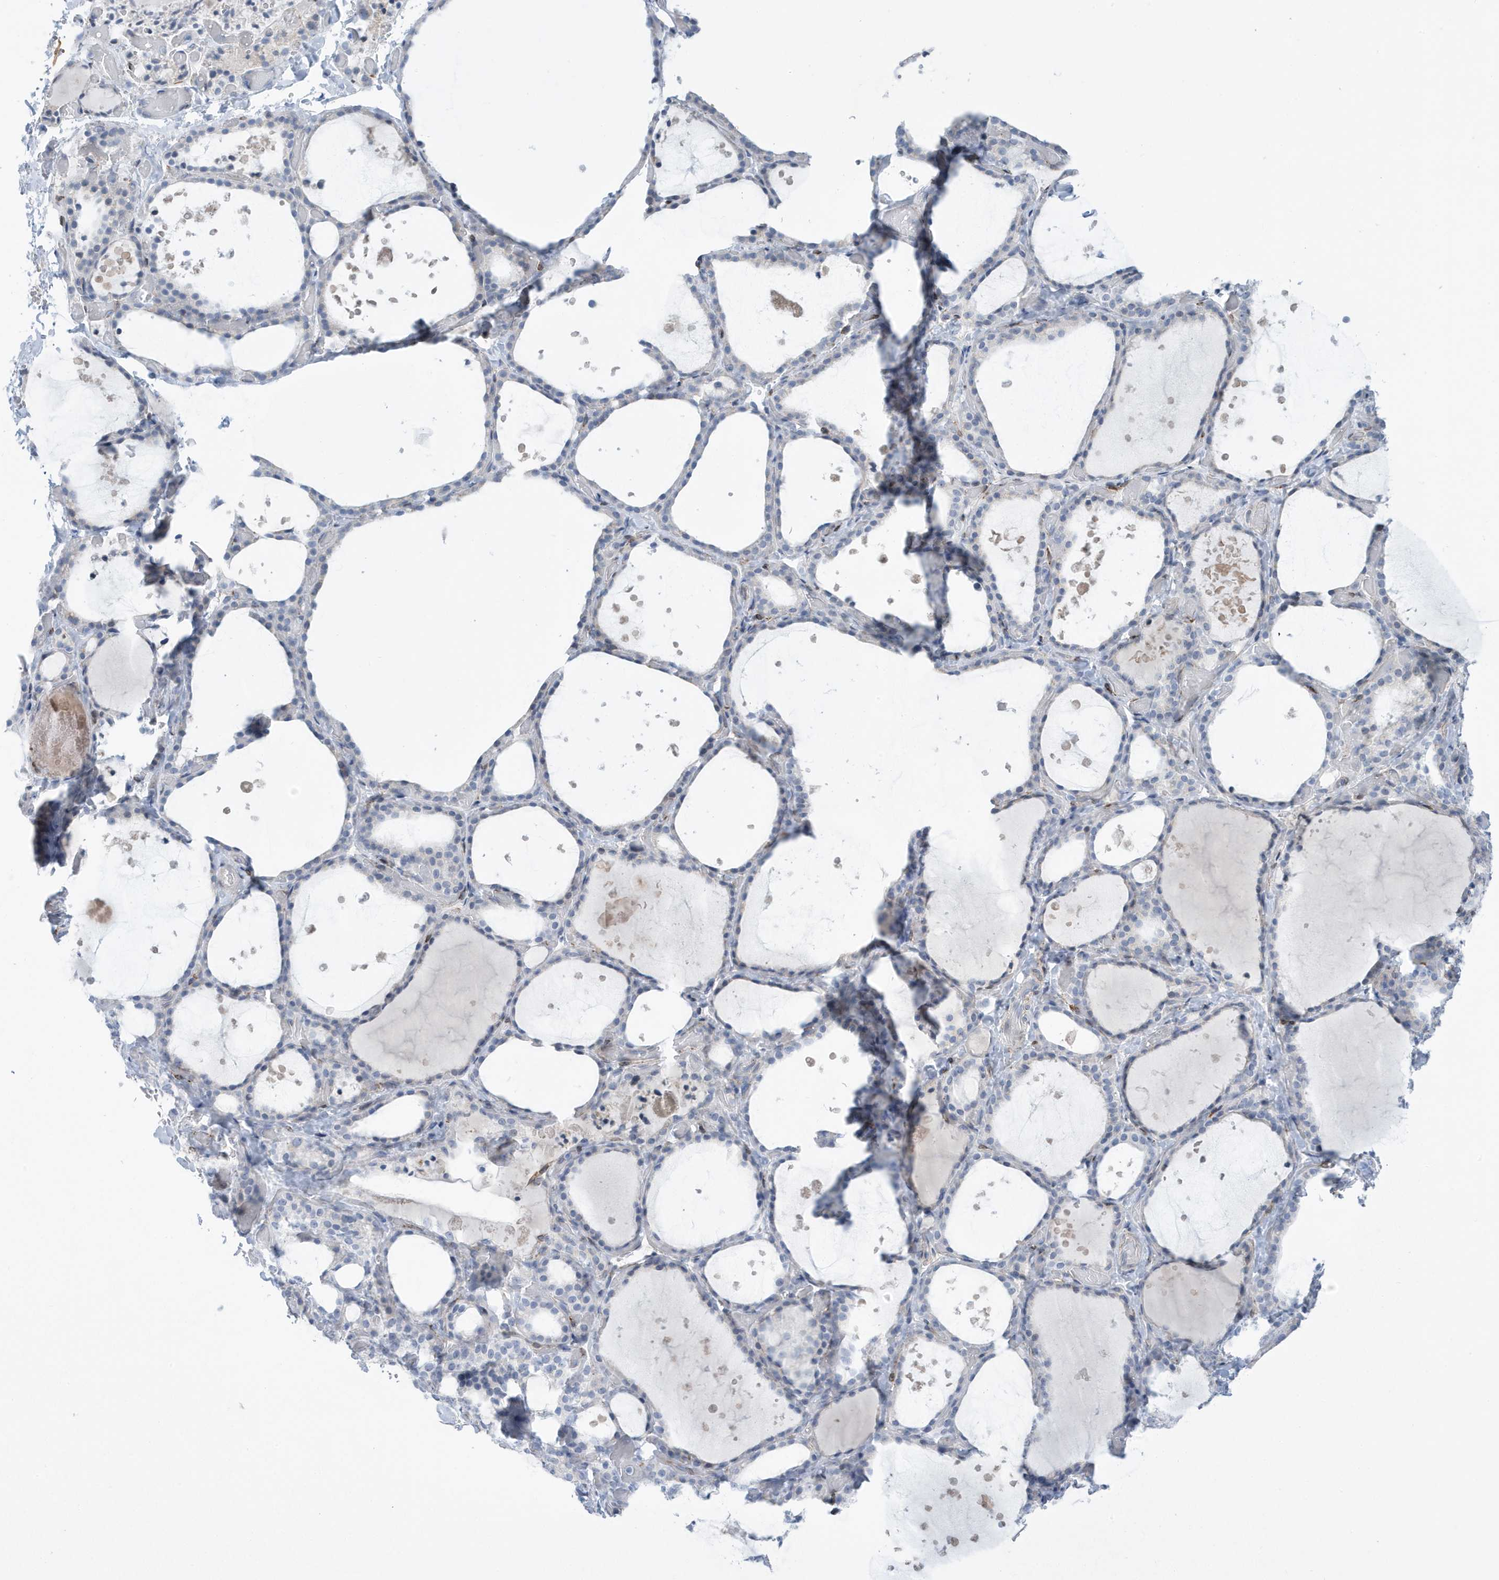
{"staining": {"intensity": "negative", "quantity": "none", "location": "none"}, "tissue": "thyroid gland", "cell_type": "Glandular cells", "image_type": "normal", "snomed": [{"axis": "morphology", "description": "Normal tissue, NOS"}, {"axis": "topography", "description": "Thyroid gland"}], "caption": "Immunohistochemical staining of normal human thyroid gland reveals no significant expression in glandular cells. The staining was performed using DAB (3,3'-diaminobenzidine) to visualize the protein expression in brown, while the nuclei were stained in blue with hematoxylin (Magnification: 20x).", "gene": "SEMA3F", "patient": {"sex": "female", "age": 44}}